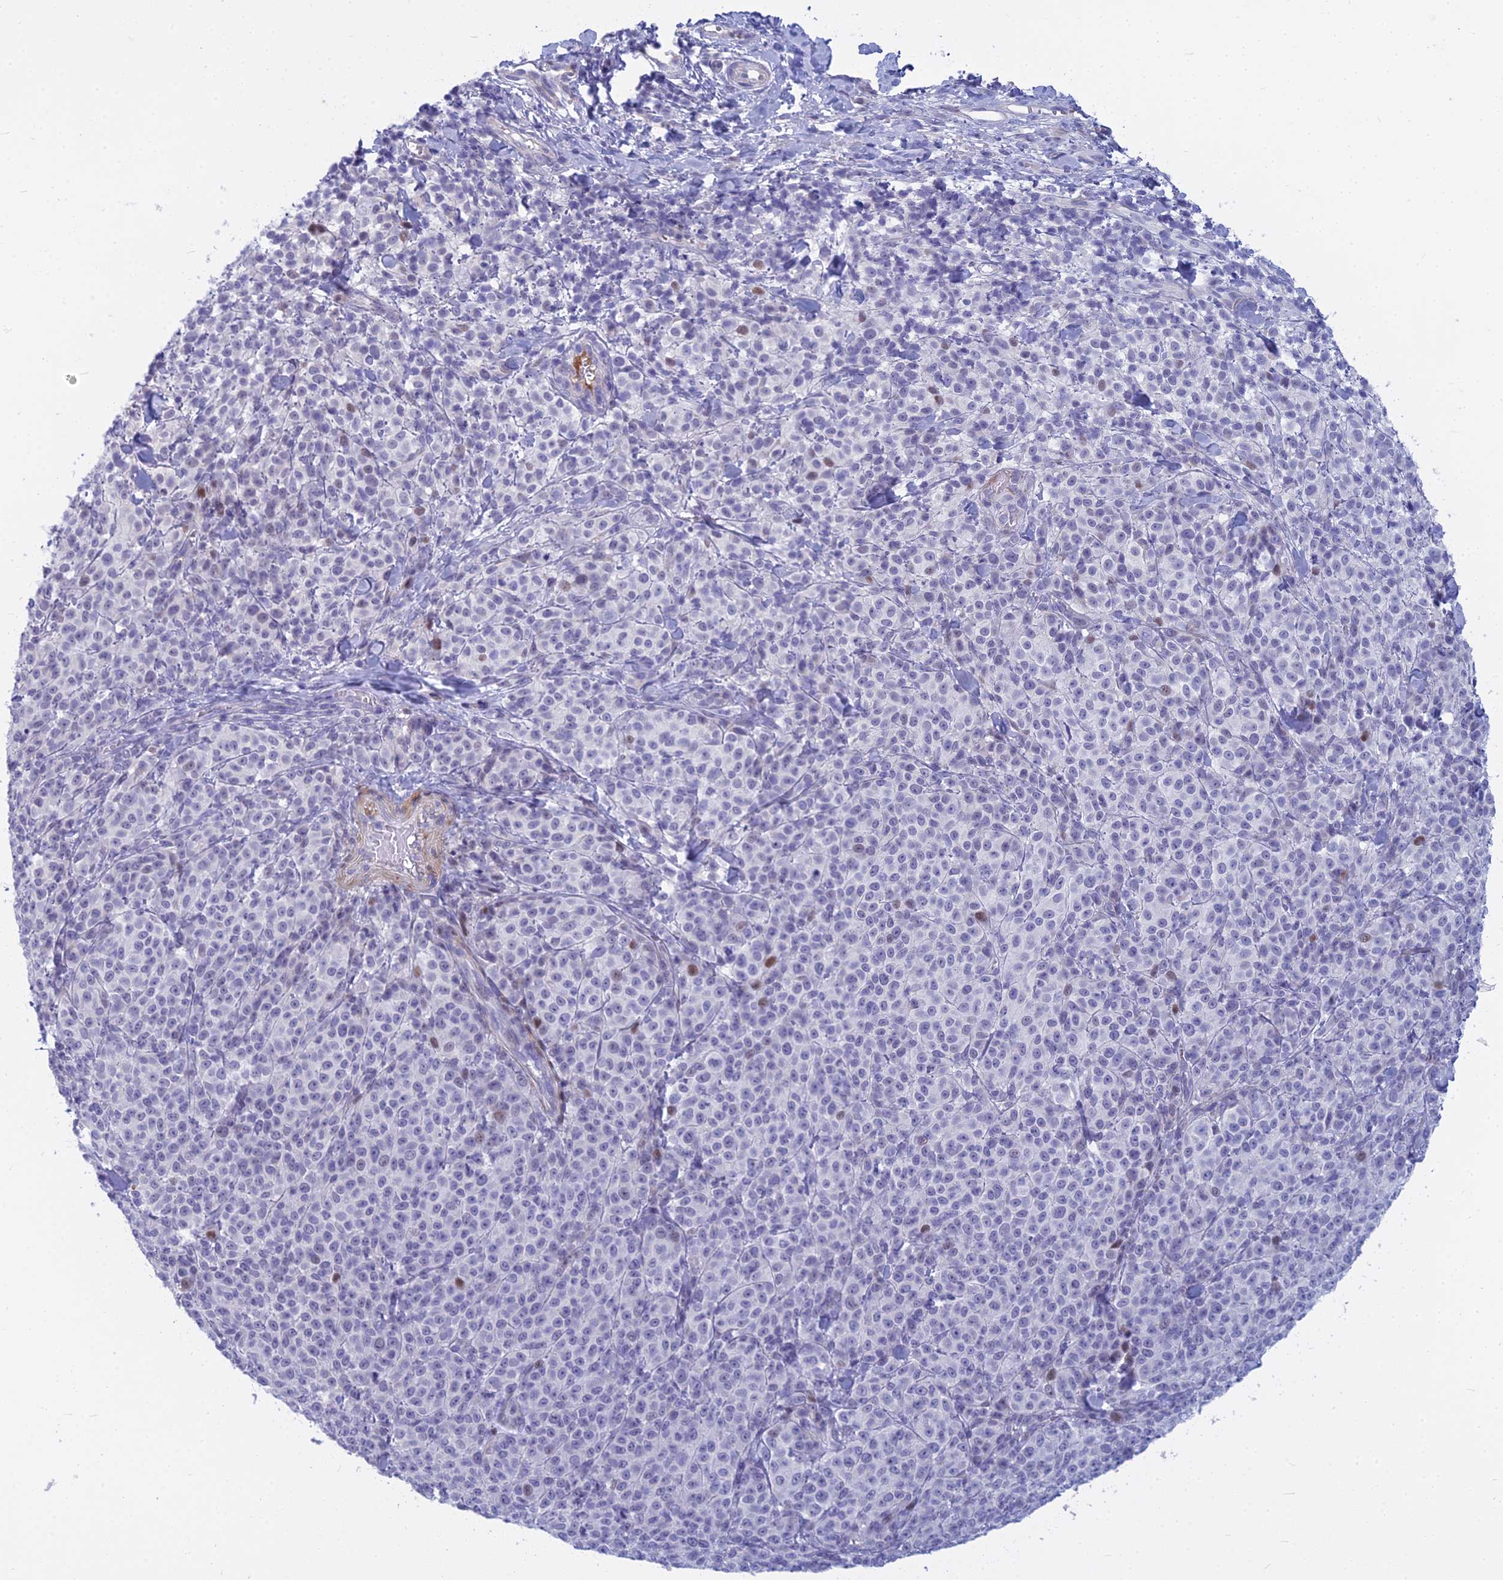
{"staining": {"intensity": "moderate", "quantity": "<25%", "location": "nuclear"}, "tissue": "melanoma", "cell_type": "Tumor cells", "image_type": "cancer", "snomed": [{"axis": "morphology", "description": "Normal tissue, NOS"}, {"axis": "morphology", "description": "Malignant melanoma, NOS"}, {"axis": "topography", "description": "Skin"}], "caption": "This micrograph demonstrates immunohistochemistry staining of human malignant melanoma, with low moderate nuclear positivity in approximately <25% of tumor cells.", "gene": "MYBPC2", "patient": {"sex": "female", "age": 34}}